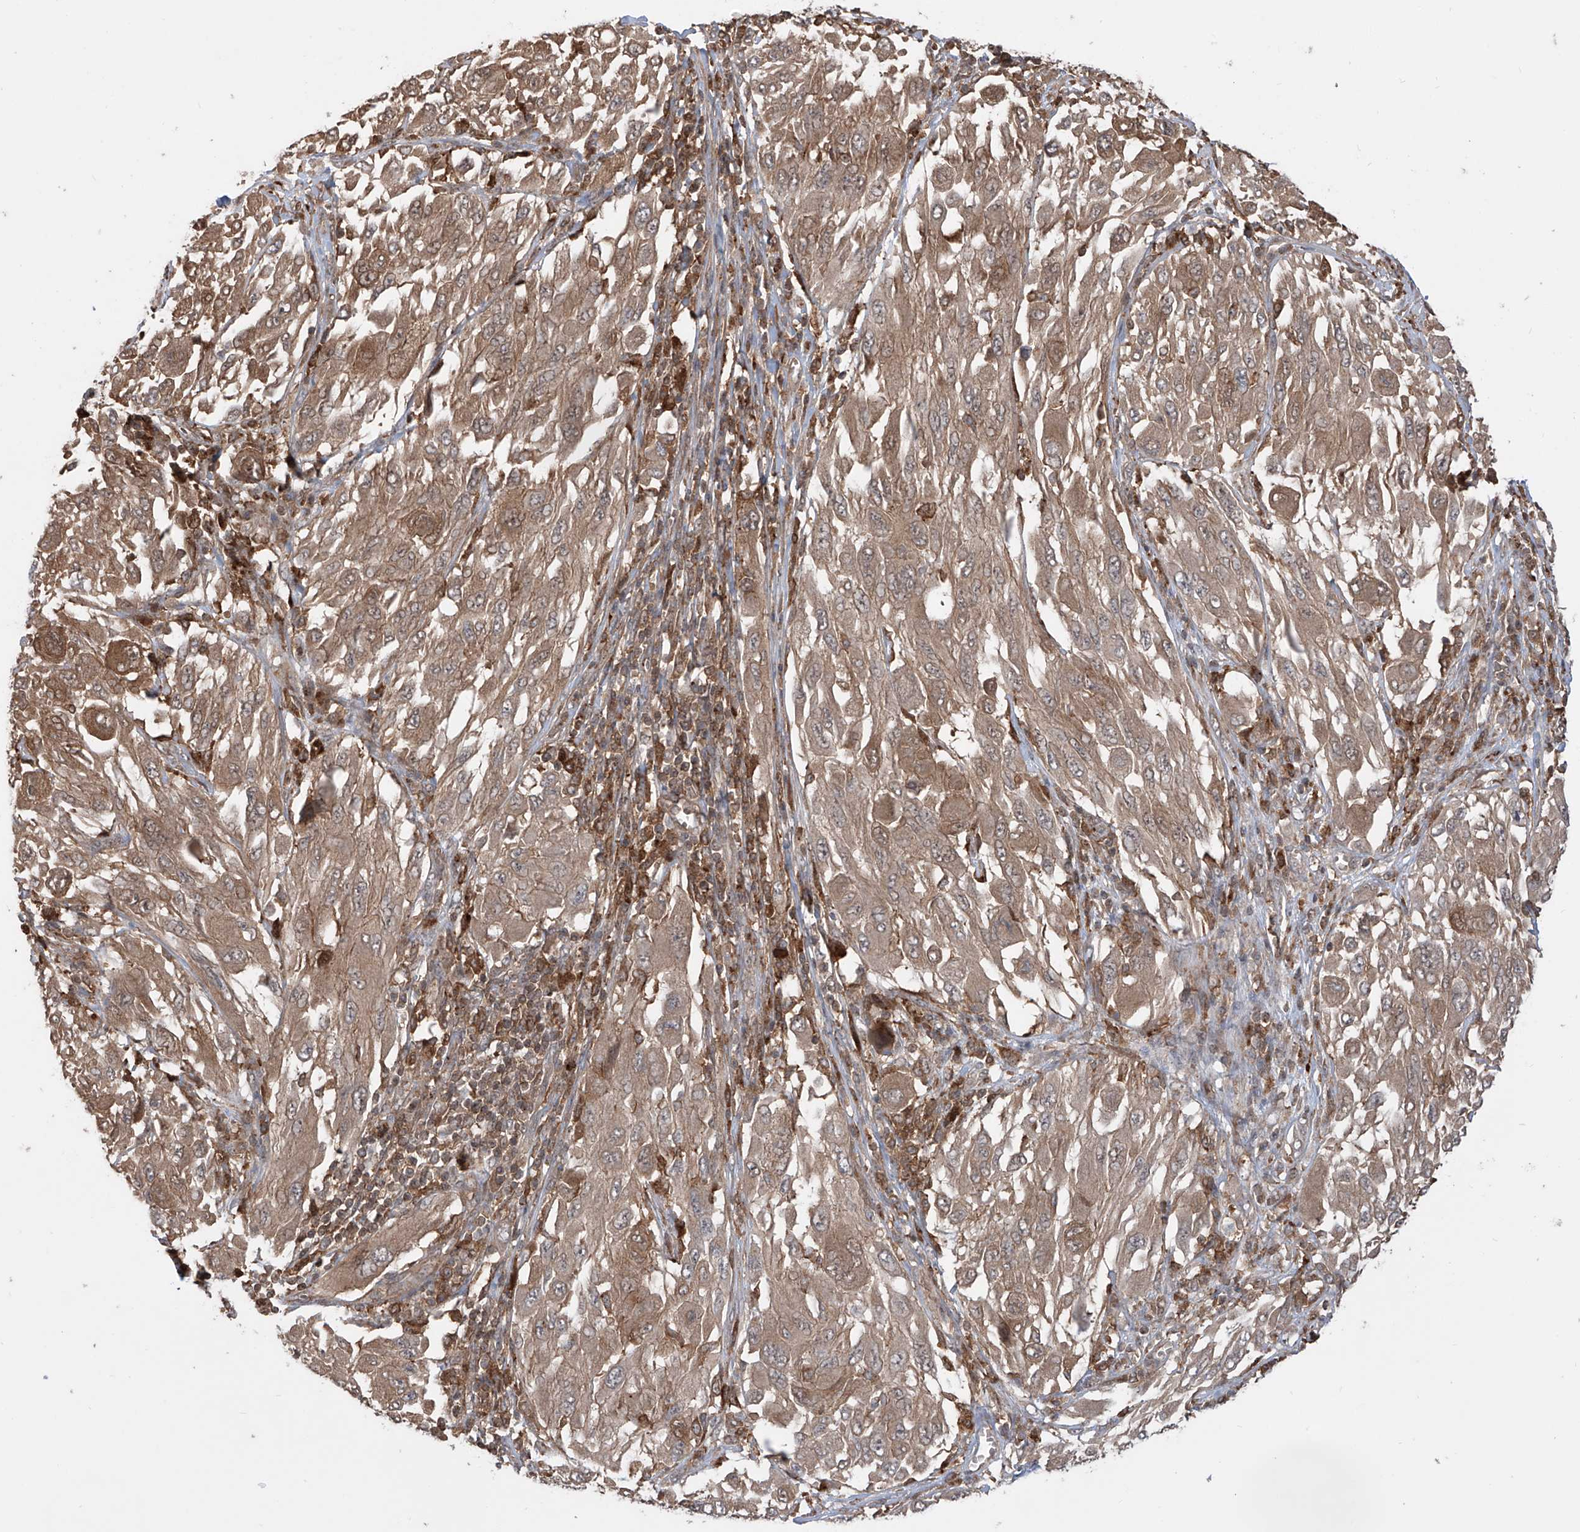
{"staining": {"intensity": "moderate", "quantity": ">75%", "location": "cytoplasmic/membranous"}, "tissue": "melanoma", "cell_type": "Tumor cells", "image_type": "cancer", "snomed": [{"axis": "morphology", "description": "Malignant melanoma, NOS"}, {"axis": "topography", "description": "Skin"}], "caption": "Protein staining displays moderate cytoplasmic/membranous positivity in about >75% of tumor cells in melanoma.", "gene": "HOXC8", "patient": {"sex": "female", "age": 91}}